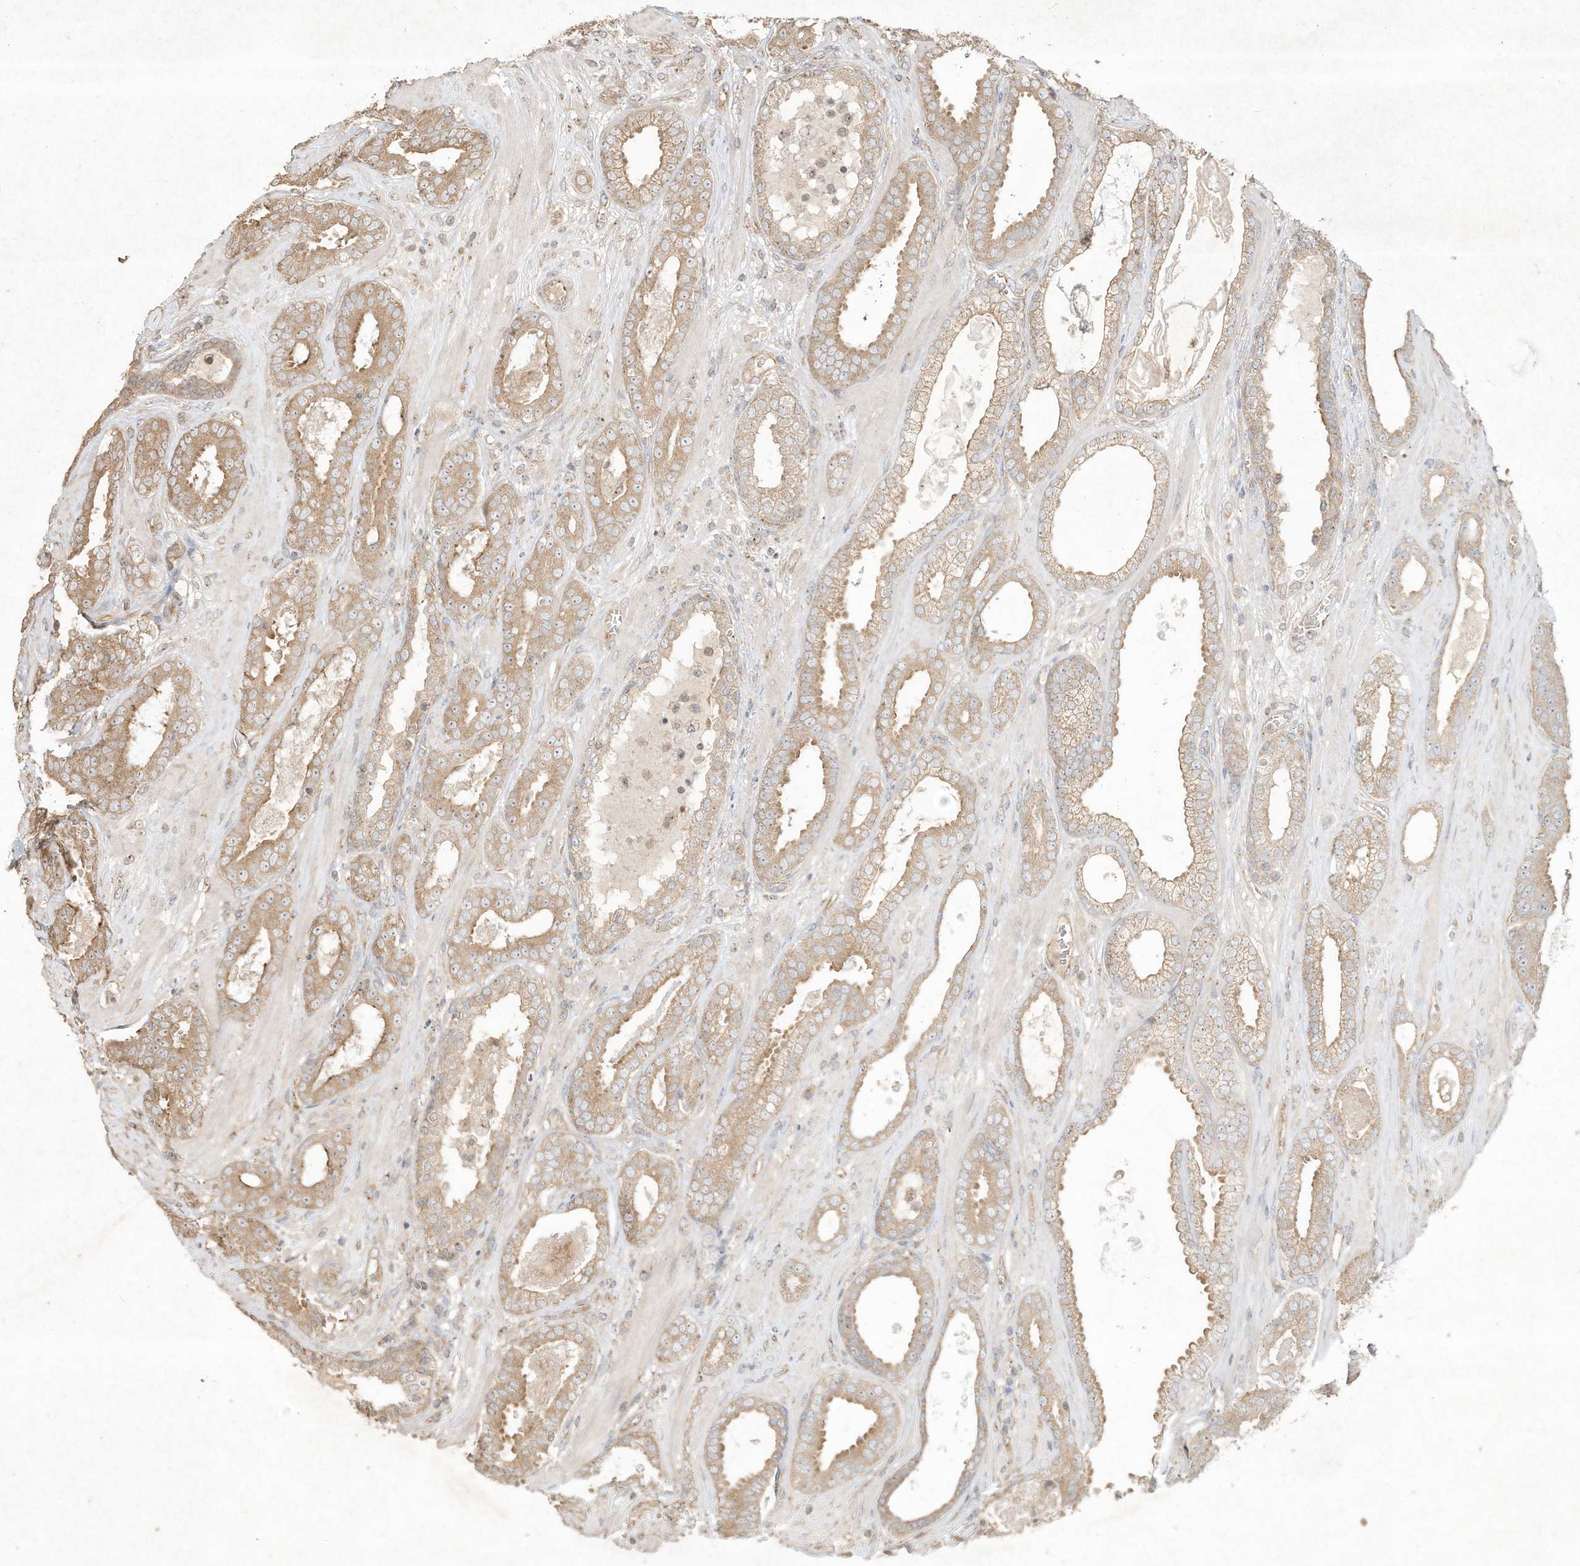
{"staining": {"intensity": "weak", "quantity": "25%-75%", "location": "cytoplasmic/membranous"}, "tissue": "prostate cancer", "cell_type": "Tumor cells", "image_type": "cancer", "snomed": [{"axis": "morphology", "description": "Adenocarcinoma, High grade"}, {"axis": "topography", "description": "Prostate"}], "caption": "Immunohistochemical staining of human prostate cancer (adenocarcinoma (high-grade)) displays low levels of weak cytoplasmic/membranous protein staining in about 25%-75% of tumor cells.", "gene": "DYNC1I2", "patient": {"sex": "male", "age": 60}}